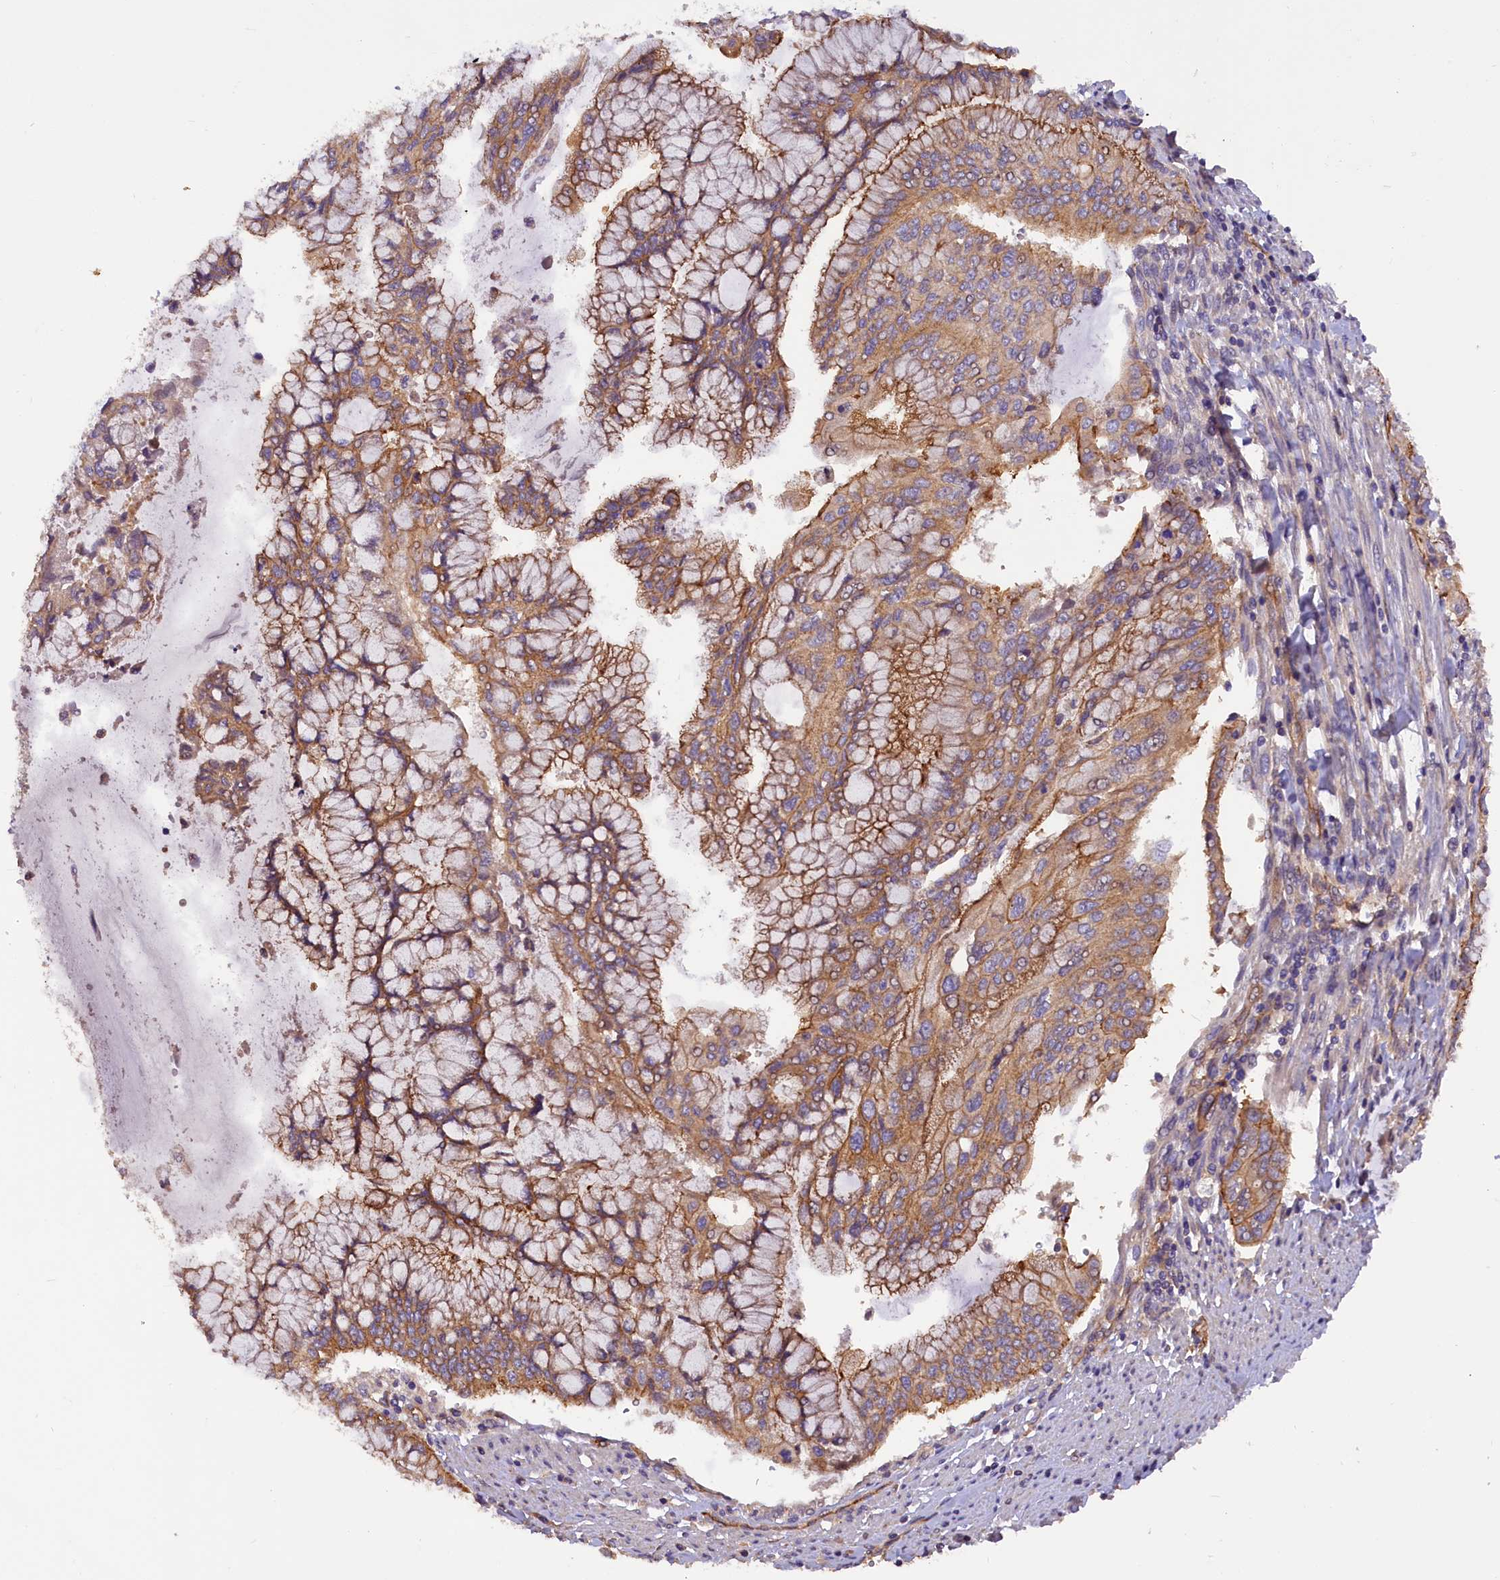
{"staining": {"intensity": "moderate", "quantity": ">75%", "location": "cytoplasmic/membranous"}, "tissue": "pancreatic cancer", "cell_type": "Tumor cells", "image_type": "cancer", "snomed": [{"axis": "morphology", "description": "Adenocarcinoma, NOS"}, {"axis": "topography", "description": "Pancreas"}], "caption": "Protein expression analysis of pancreatic cancer exhibits moderate cytoplasmic/membranous expression in about >75% of tumor cells.", "gene": "ERMARD", "patient": {"sex": "male", "age": 46}}